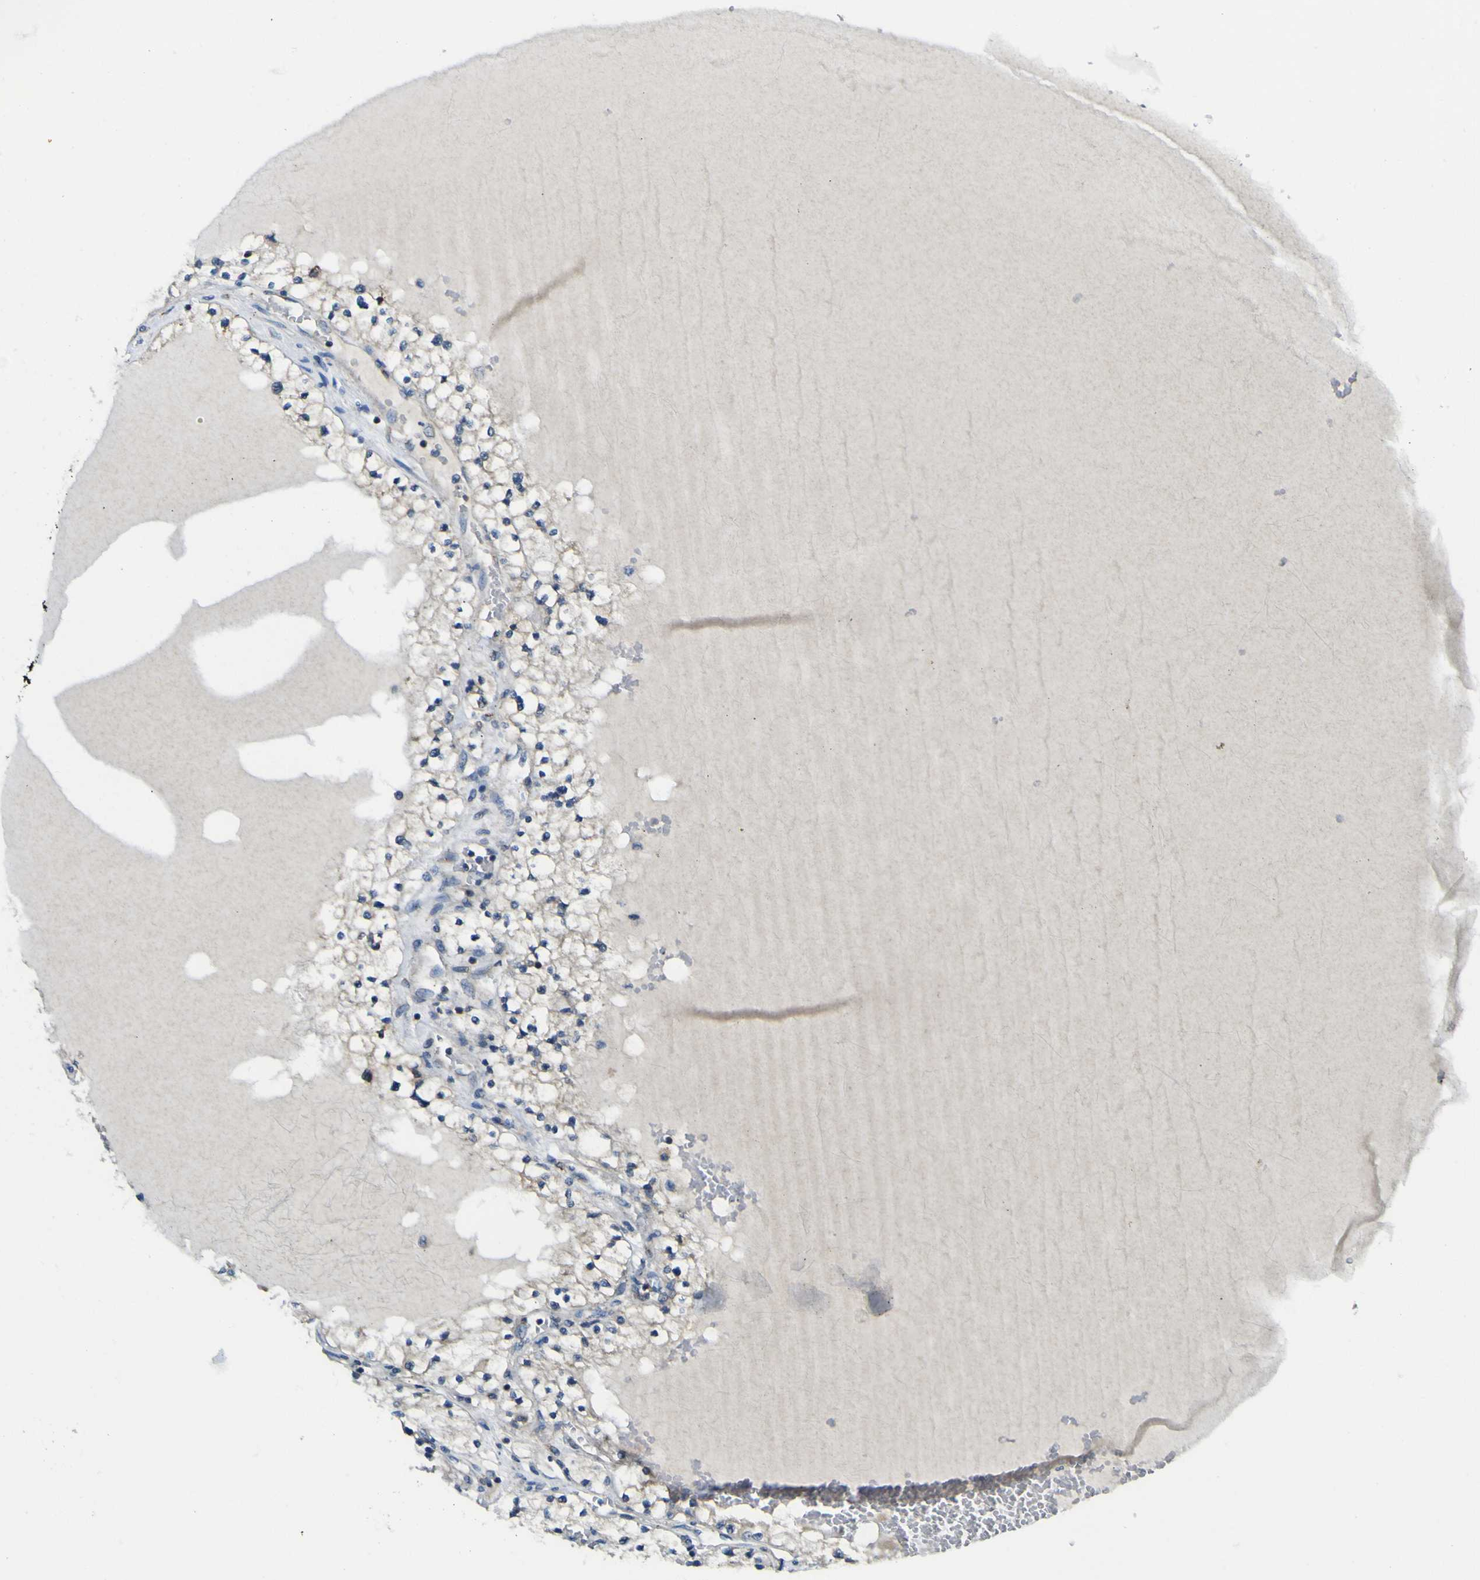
{"staining": {"intensity": "moderate", "quantity": "25%-75%", "location": "cytoplasmic/membranous"}, "tissue": "renal cancer", "cell_type": "Tumor cells", "image_type": "cancer", "snomed": [{"axis": "morphology", "description": "Adenocarcinoma, NOS"}, {"axis": "topography", "description": "Kidney"}], "caption": "The photomicrograph reveals a brown stain indicating the presence of a protein in the cytoplasmic/membranous of tumor cells in renal cancer (adenocarcinoma). Ihc stains the protein of interest in brown and the nuclei are stained blue.", "gene": "EML2", "patient": {"sex": "male", "age": 68}}